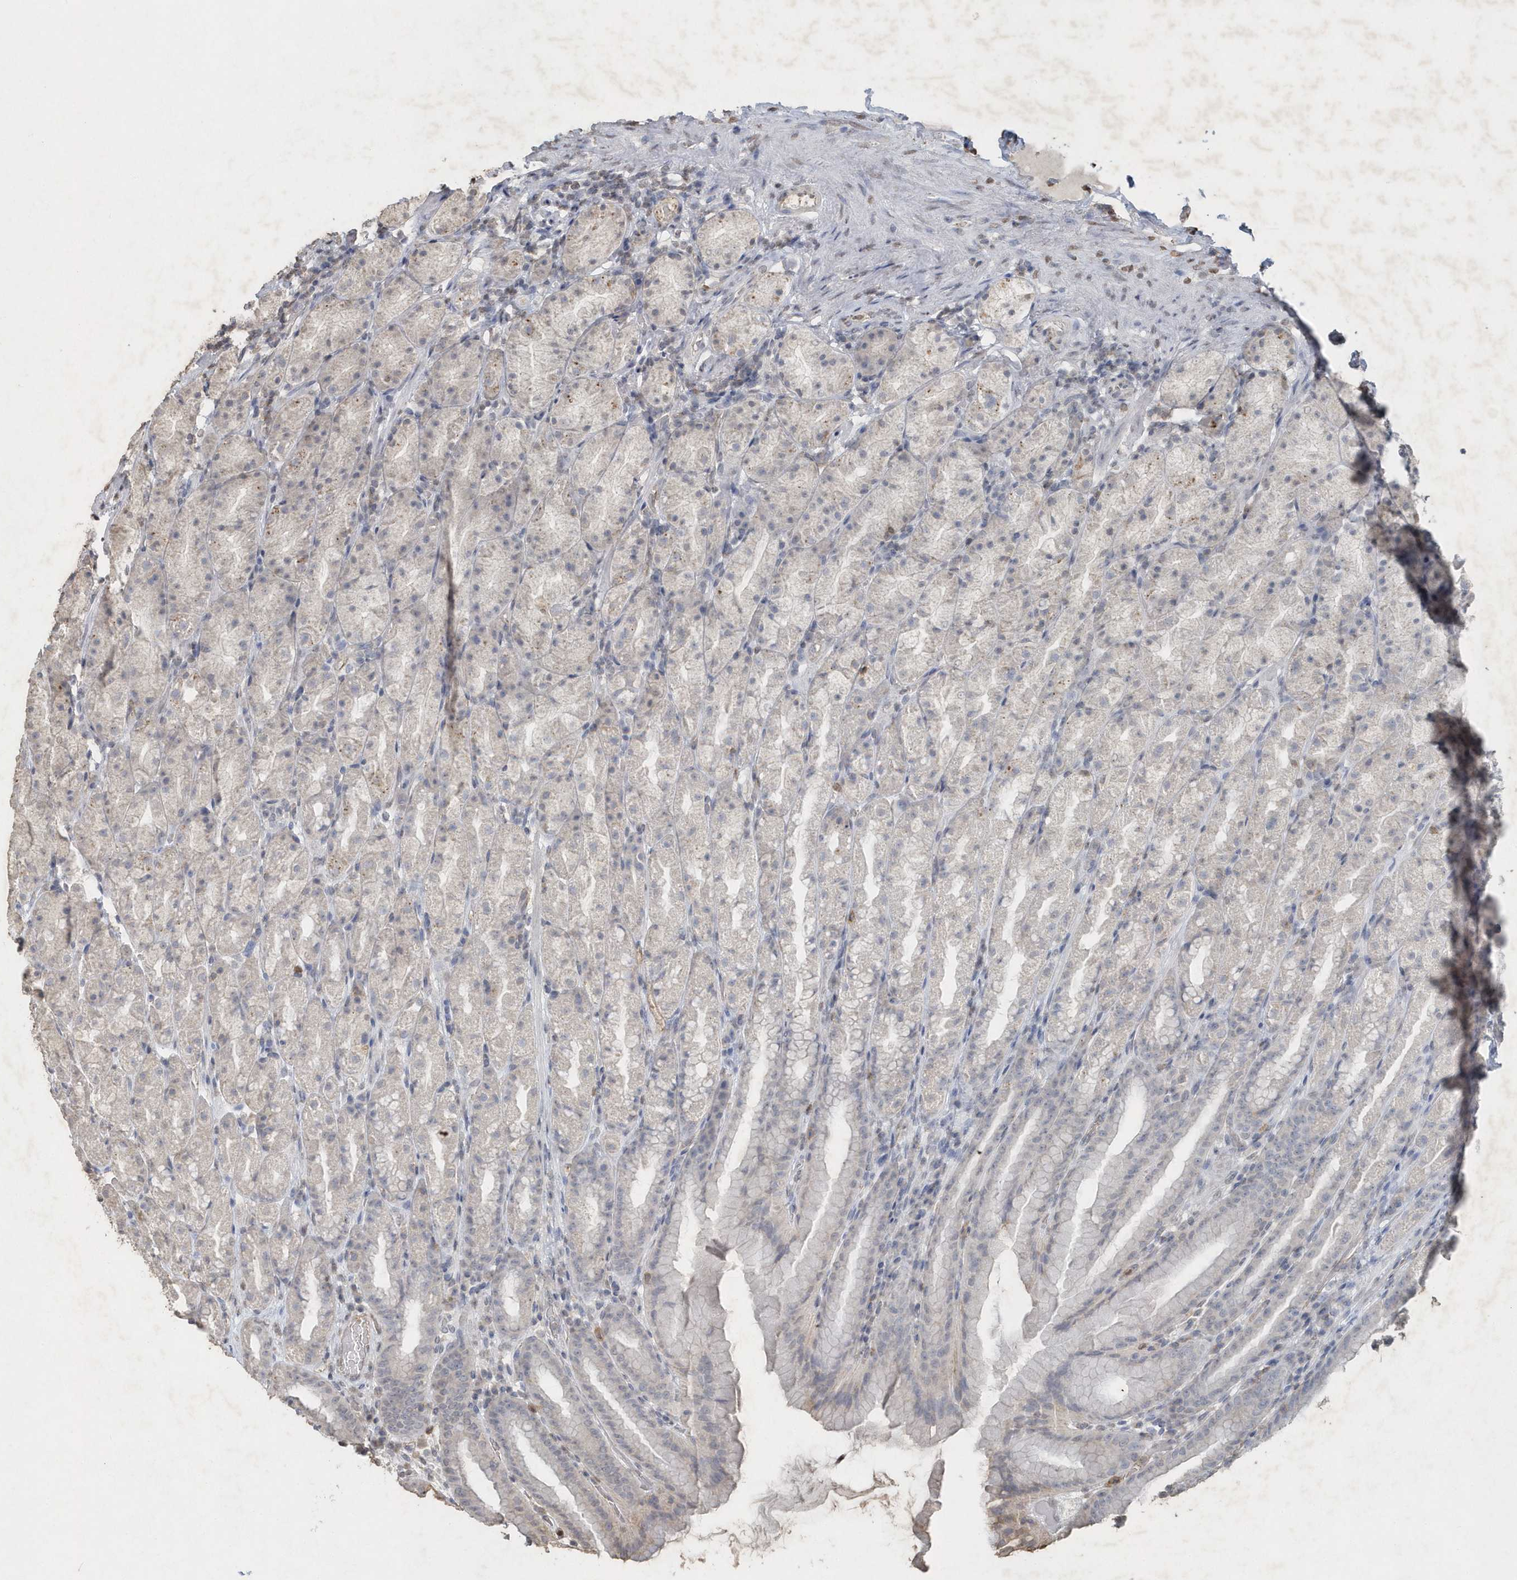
{"staining": {"intensity": "weak", "quantity": "<25%", "location": "cytoplasmic/membranous"}, "tissue": "stomach", "cell_type": "Glandular cells", "image_type": "normal", "snomed": [{"axis": "morphology", "description": "Normal tissue, NOS"}, {"axis": "topography", "description": "Stomach, upper"}], "caption": "A high-resolution photomicrograph shows immunohistochemistry (IHC) staining of unremarkable stomach, which exhibits no significant positivity in glandular cells.", "gene": "PDCD1", "patient": {"sex": "male", "age": 68}}